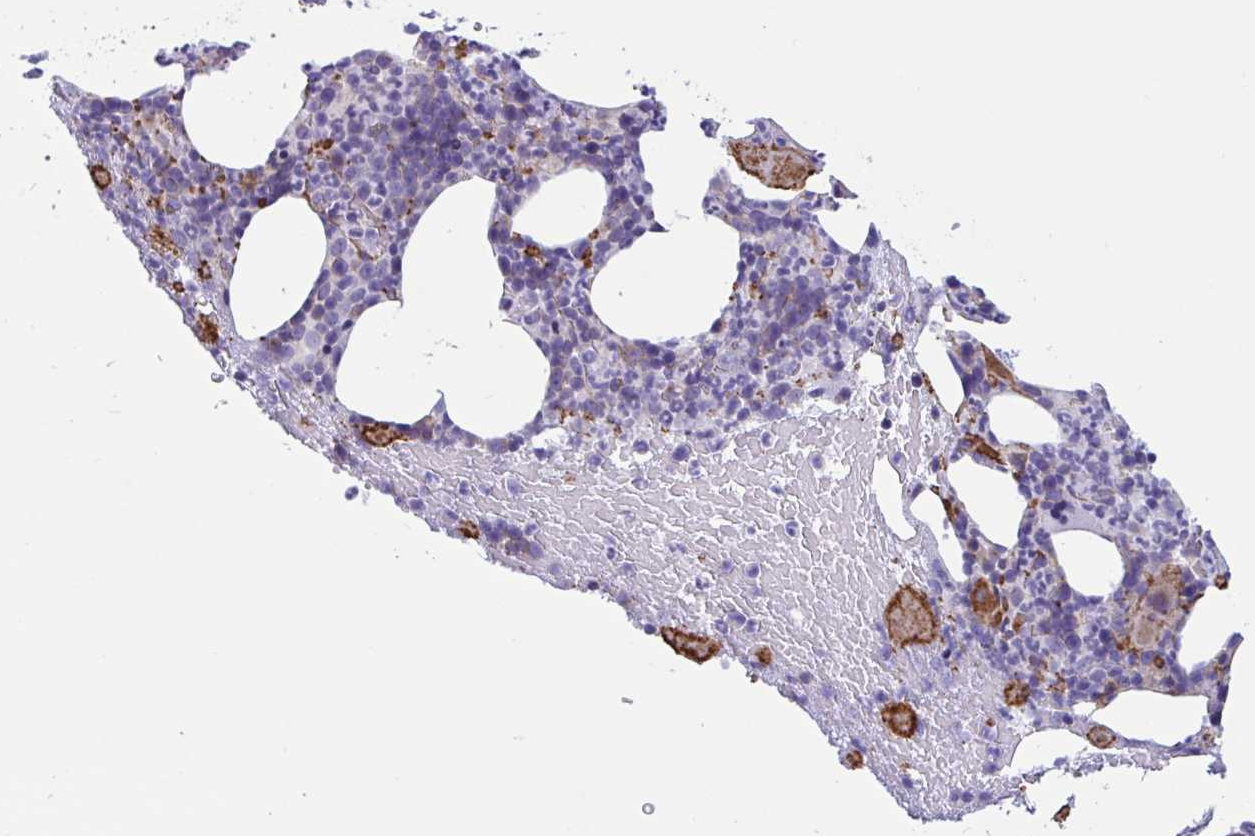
{"staining": {"intensity": "negative", "quantity": "none", "location": "none"}, "tissue": "bone marrow", "cell_type": "Hematopoietic cells", "image_type": "normal", "snomed": [{"axis": "morphology", "description": "Normal tissue, NOS"}, {"axis": "topography", "description": "Bone marrow"}], "caption": "Immunohistochemistry (IHC) image of unremarkable human bone marrow stained for a protein (brown), which shows no staining in hematopoietic cells.", "gene": "RPL22L1", "patient": {"sex": "female", "age": 59}}